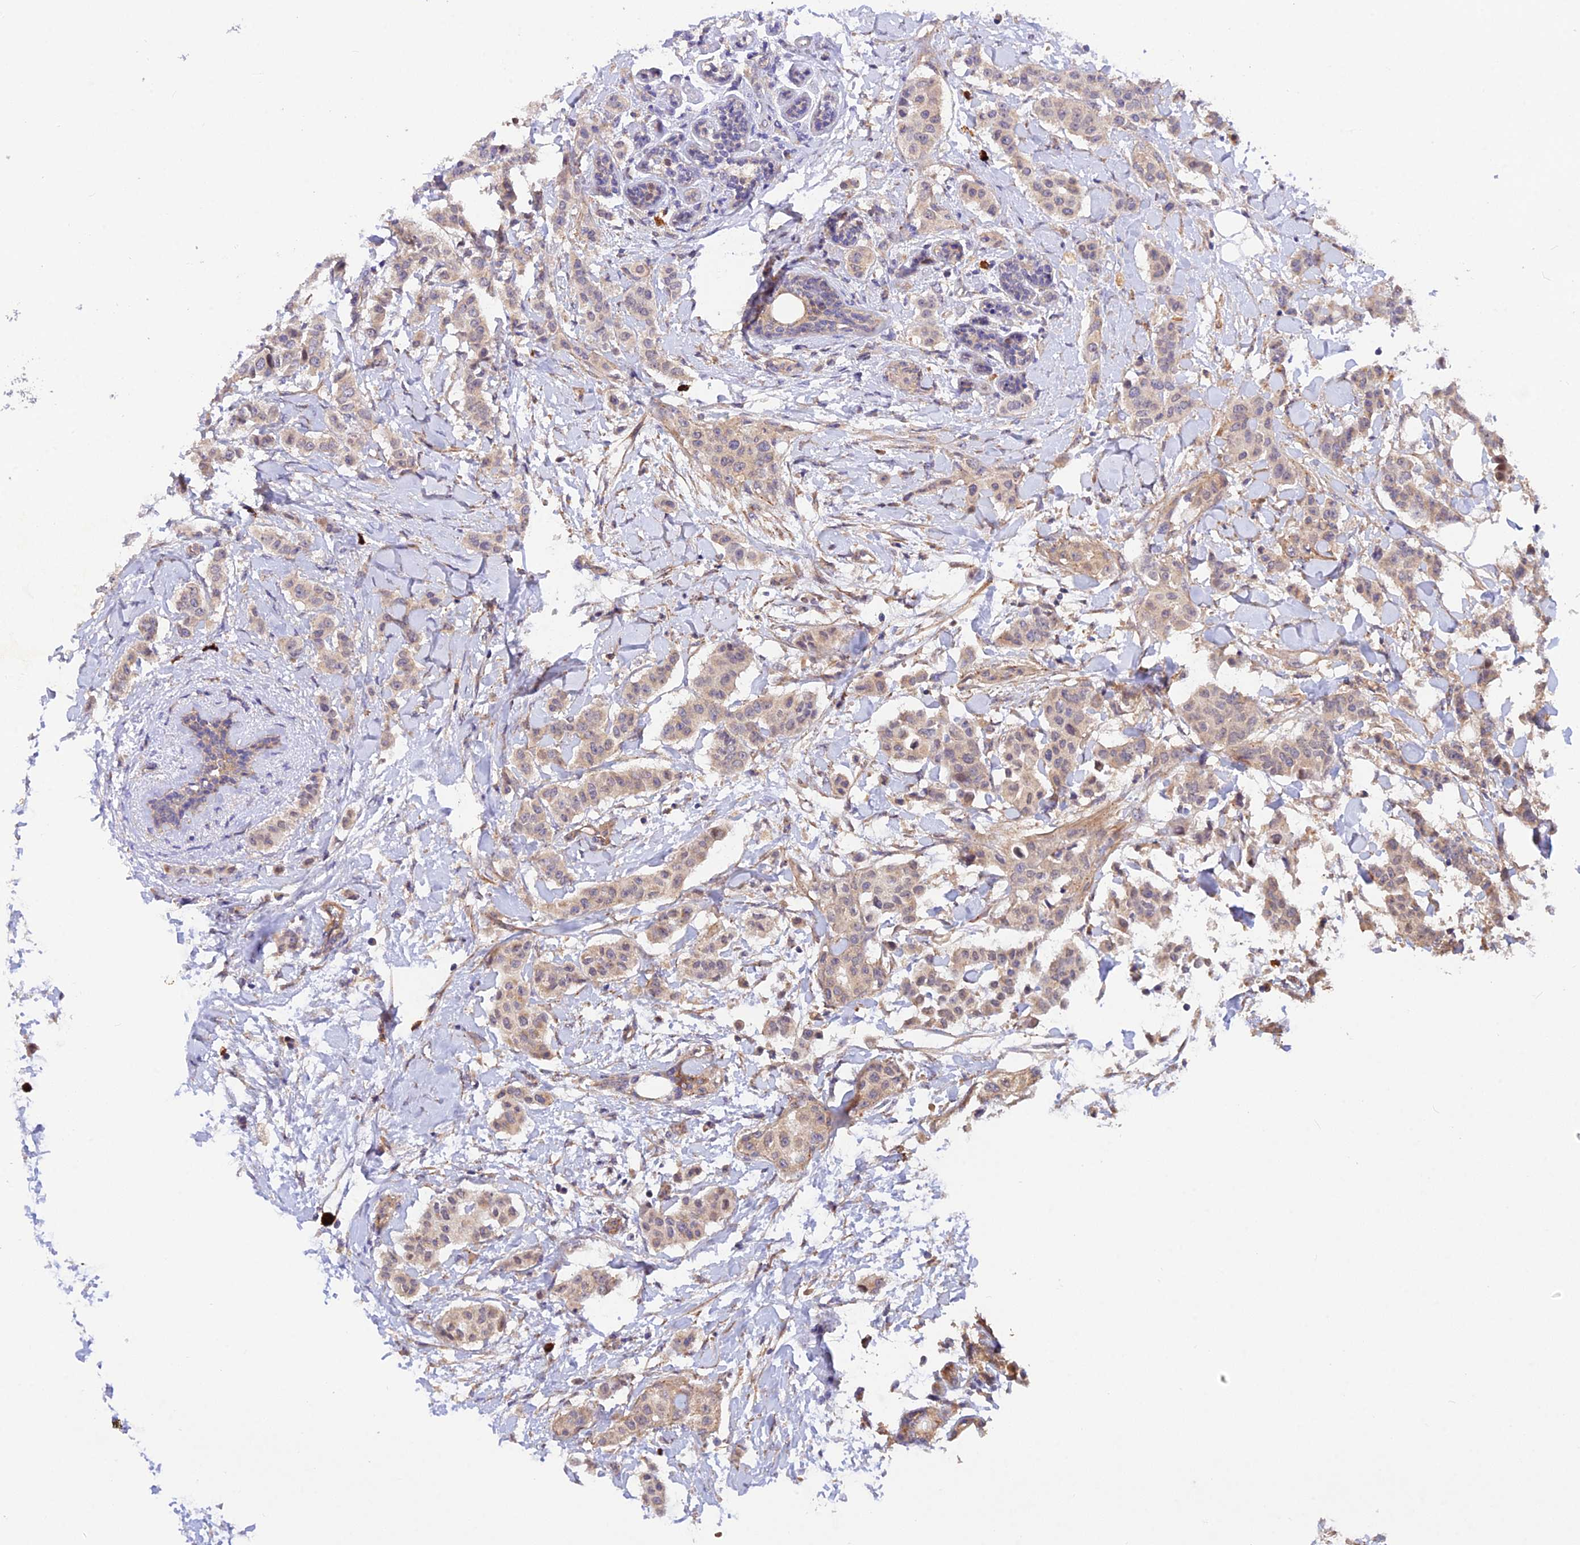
{"staining": {"intensity": "weak", "quantity": "<25%", "location": "cytoplasmic/membranous"}, "tissue": "breast cancer", "cell_type": "Tumor cells", "image_type": "cancer", "snomed": [{"axis": "morphology", "description": "Duct carcinoma"}, {"axis": "topography", "description": "Breast"}], "caption": "Immunohistochemical staining of breast cancer (intraductal carcinoma) shows no significant expression in tumor cells.", "gene": "WDFY4", "patient": {"sex": "female", "age": 40}}